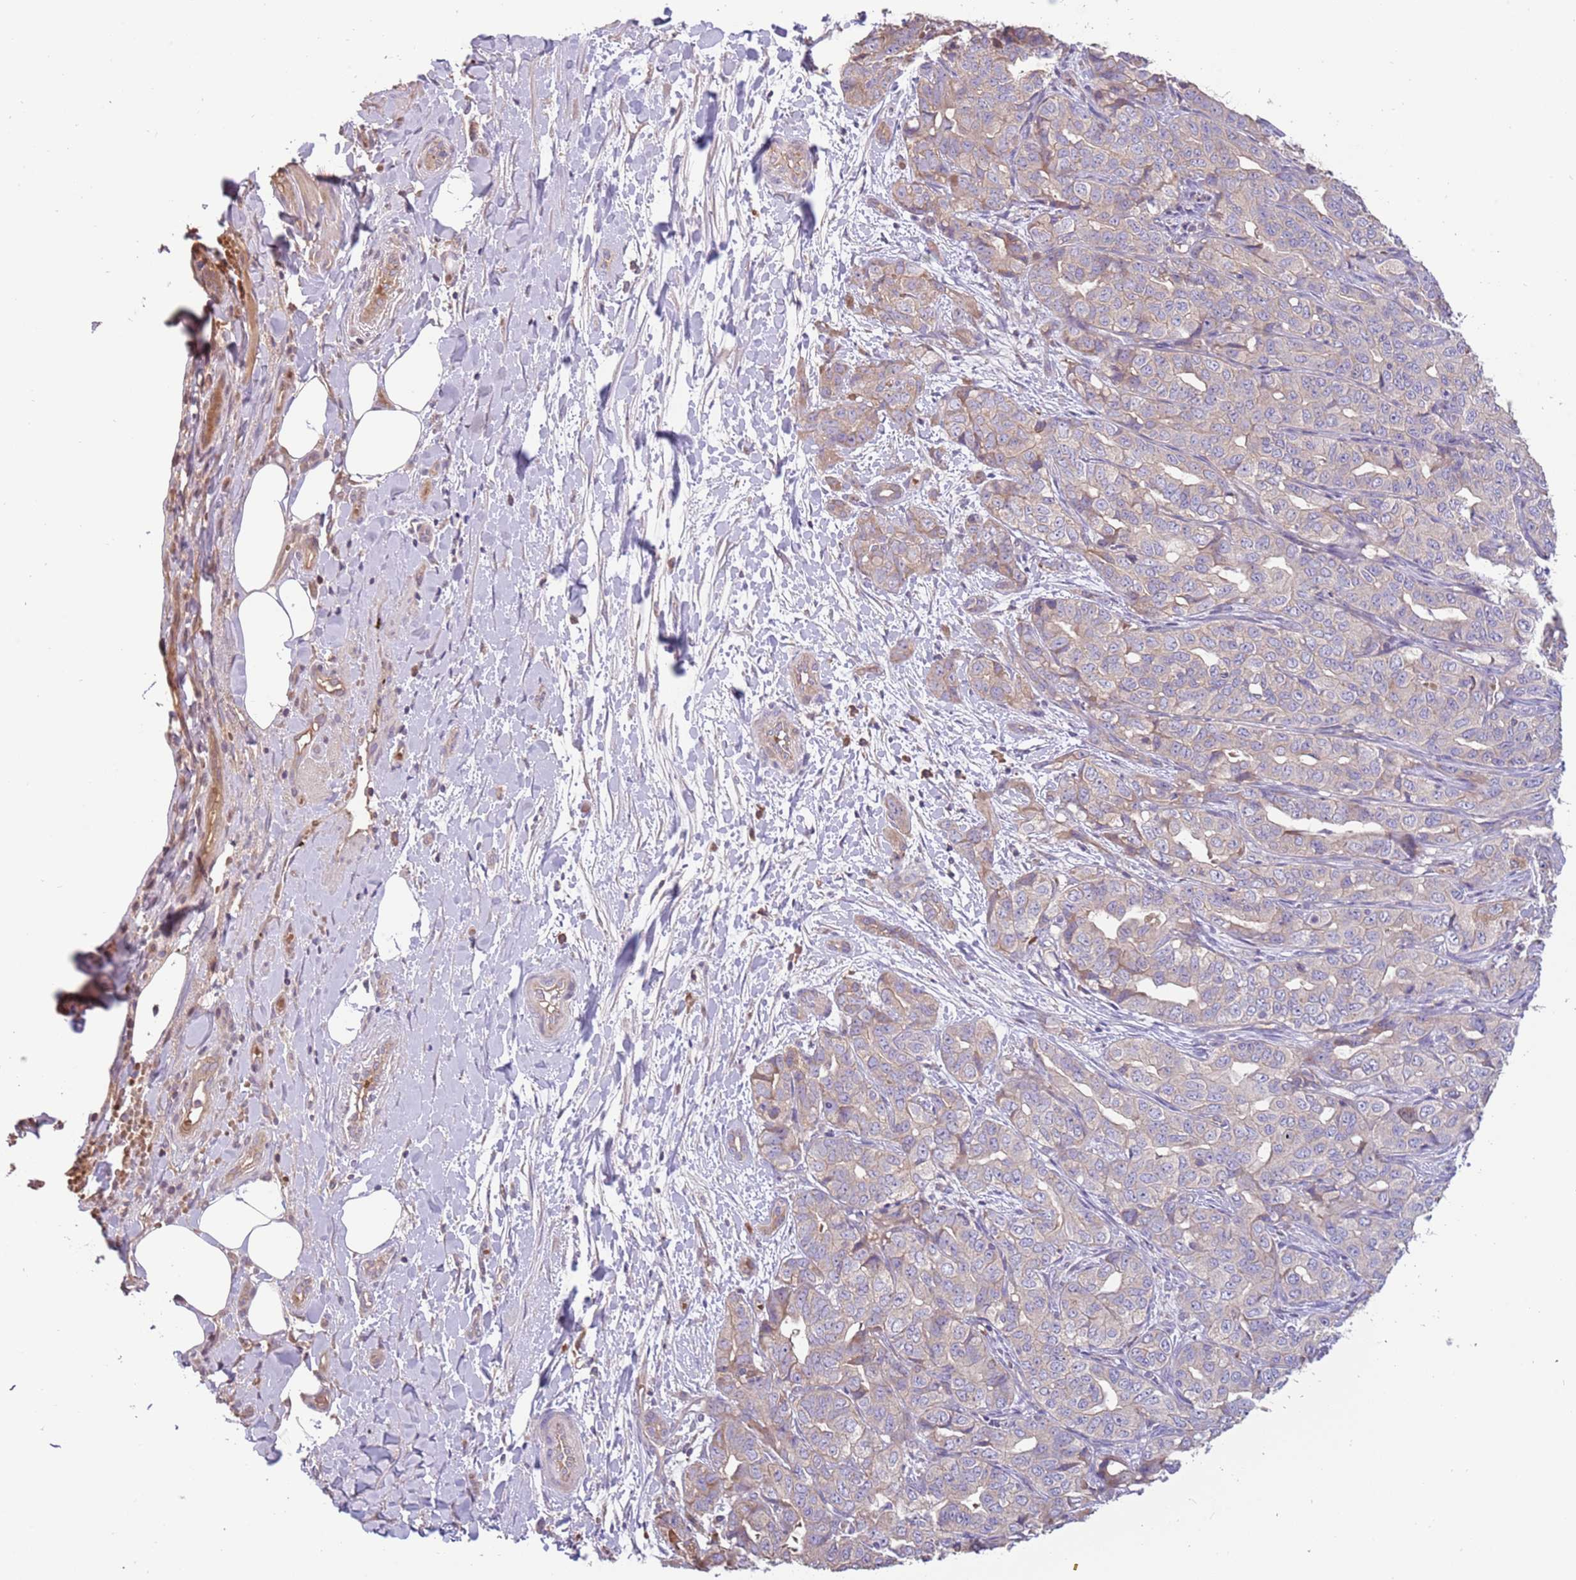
{"staining": {"intensity": "weak", "quantity": "<25%", "location": "cytoplasmic/membranous"}, "tissue": "liver cancer", "cell_type": "Tumor cells", "image_type": "cancer", "snomed": [{"axis": "morphology", "description": "Cholangiocarcinoma"}, {"axis": "topography", "description": "Liver"}], "caption": "Liver cholangiocarcinoma stained for a protein using immunohistochemistry demonstrates no expression tumor cells.", "gene": "TRMO", "patient": {"sex": "male", "age": 59}}